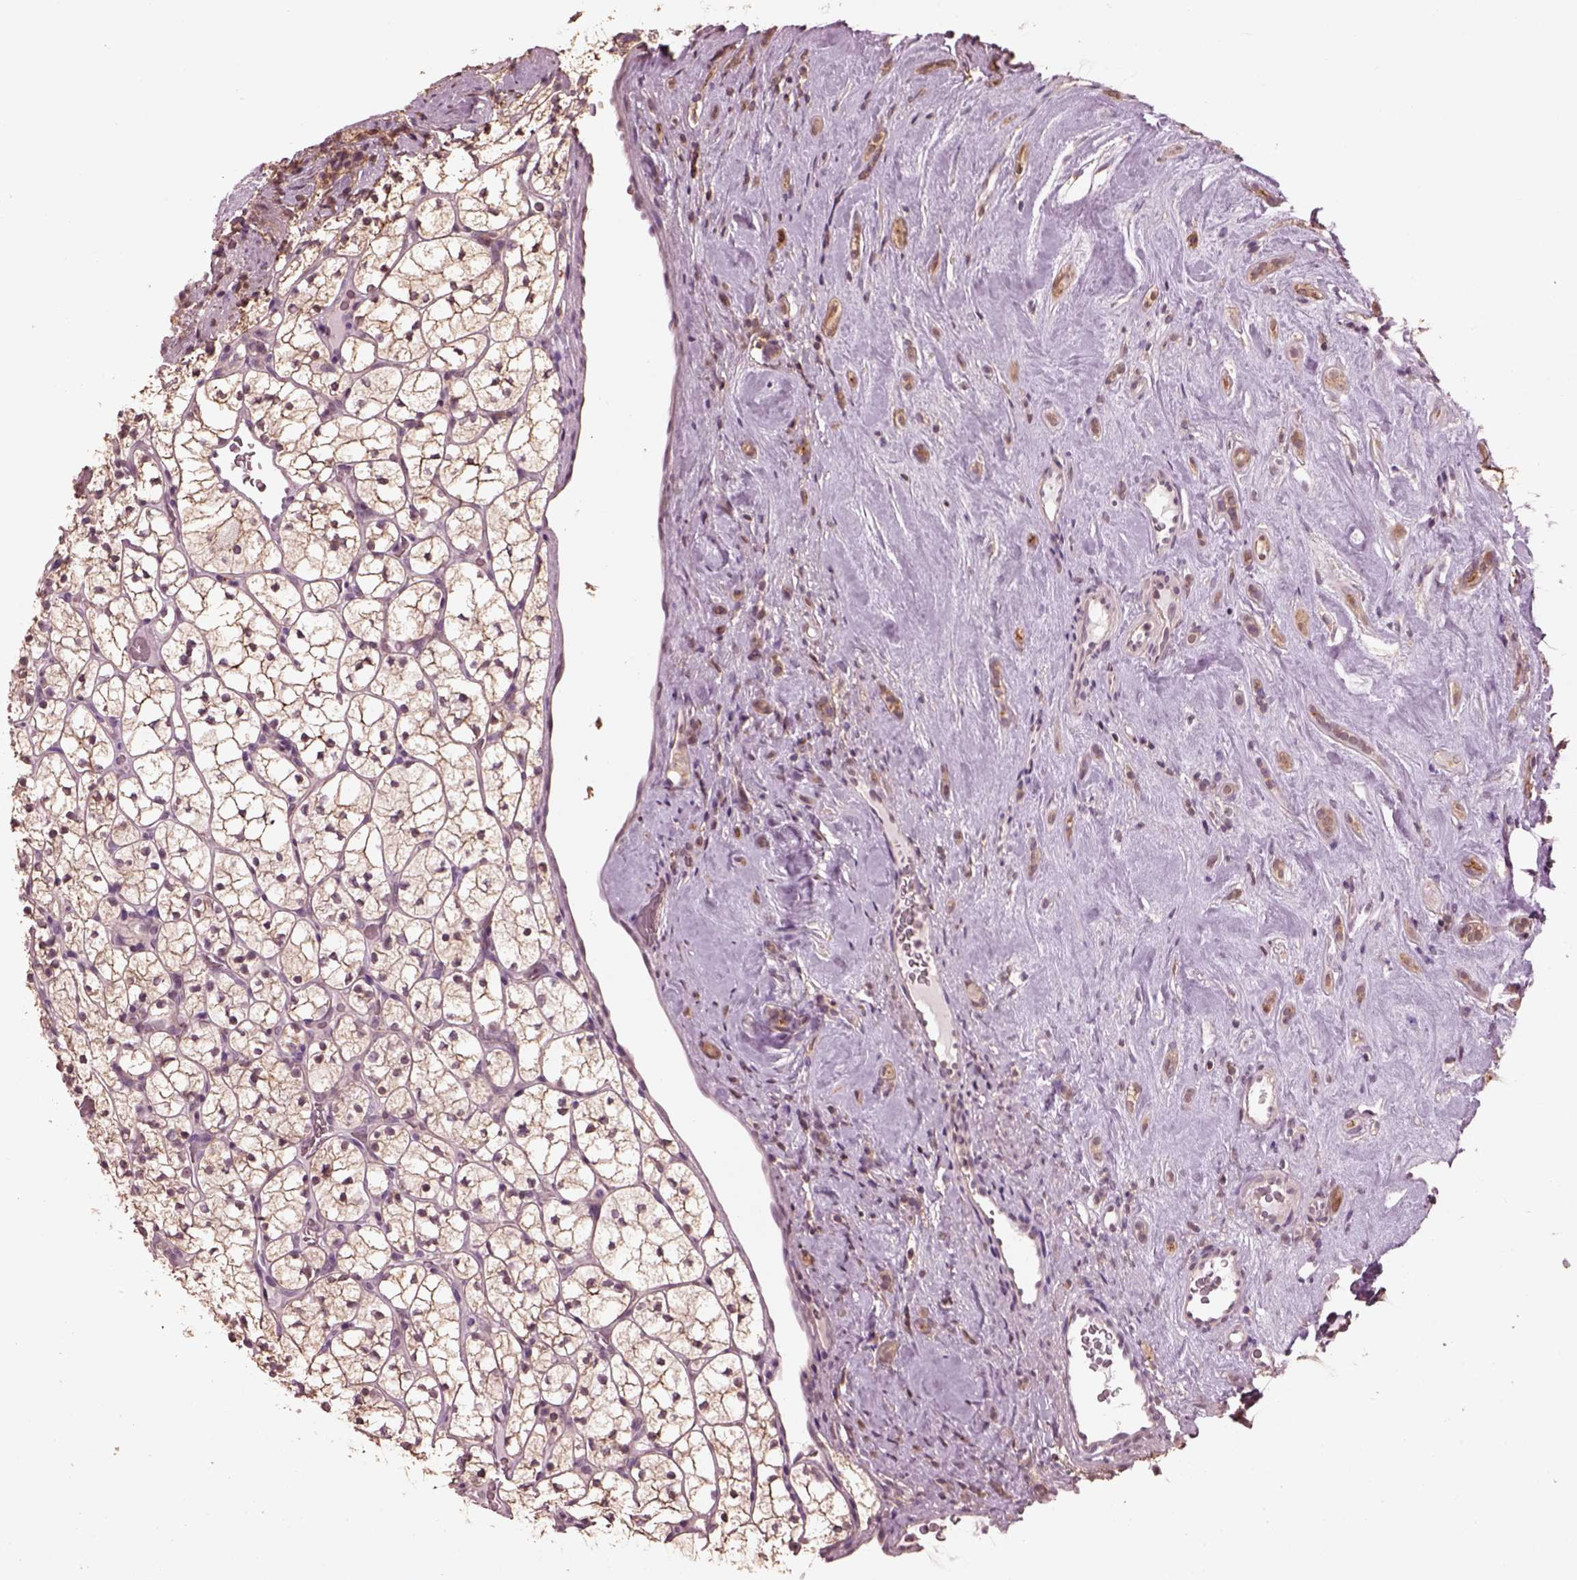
{"staining": {"intensity": "weak", "quantity": "25%-75%", "location": "cytoplasmic/membranous,nuclear"}, "tissue": "renal cancer", "cell_type": "Tumor cells", "image_type": "cancer", "snomed": [{"axis": "morphology", "description": "Adenocarcinoma, NOS"}, {"axis": "topography", "description": "Kidney"}], "caption": "This micrograph demonstrates renal cancer stained with immunohistochemistry (IHC) to label a protein in brown. The cytoplasmic/membranous and nuclear of tumor cells show weak positivity for the protein. Nuclei are counter-stained blue.", "gene": "SRI", "patient": {"sex": "female", "age": 89}}